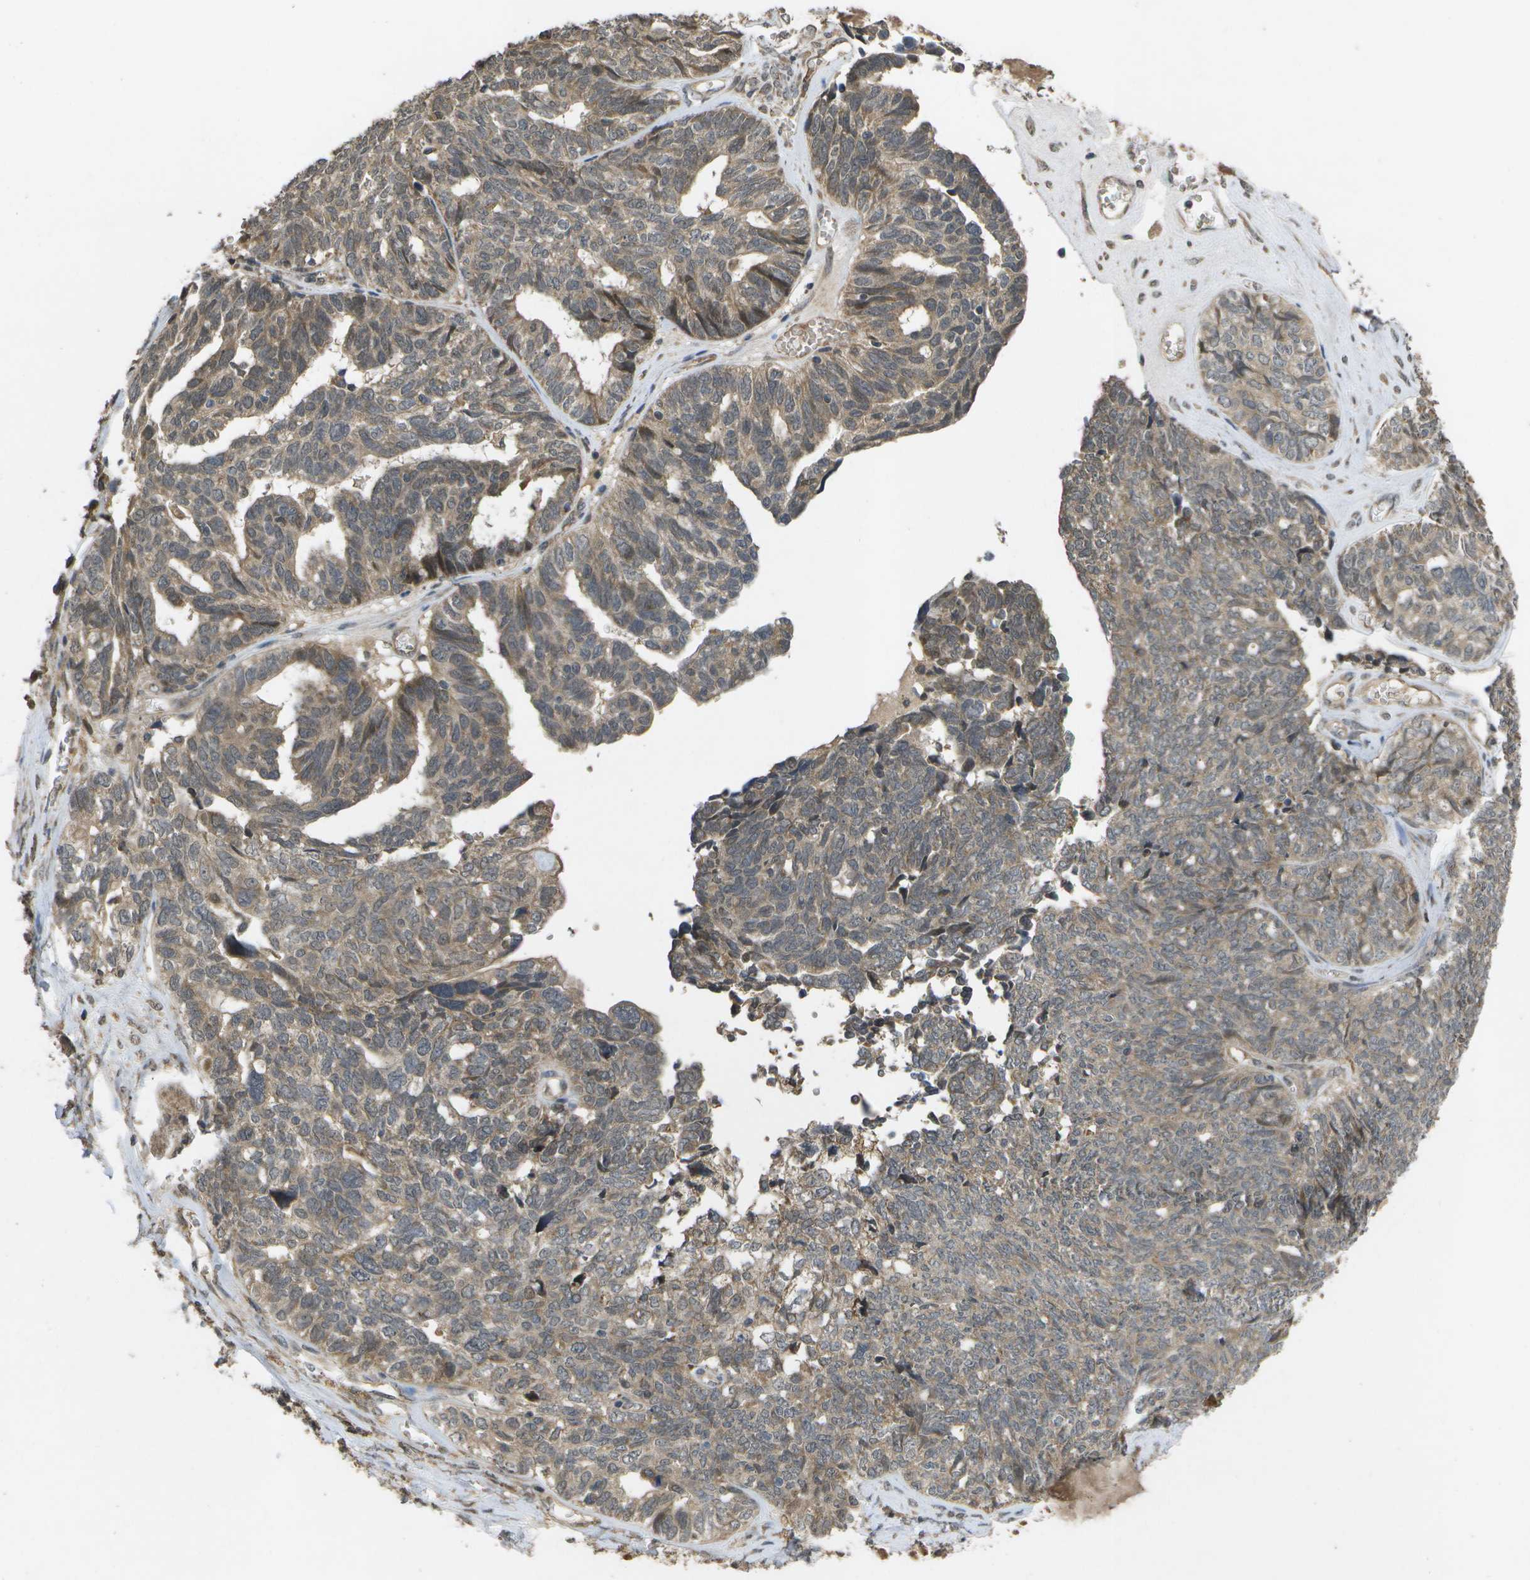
{"staining": {"intensity": "weak", "quantity": ">75%", "location": "cytoplasmic/membranous"}, "tissue": "ovarian cancer", "cell_type": "Tumor cells", "image_type": "cancer", "snomed": [{"axis": "morphology", "description": "Cystadenocarcinoma, serous, NOS"}, {"axis": "topography", "description": "Ovary"}], "caption": "High-power microscopy captured an immunohistochemistry histopathology image of ovarian cancer (serous cystadenocarcinoma), revealing weak cytoplasmic/membranous expression in about >75% of tumor cells.", "gene": "ALAS1", "patient": {"sex": "female", "age": 79}}